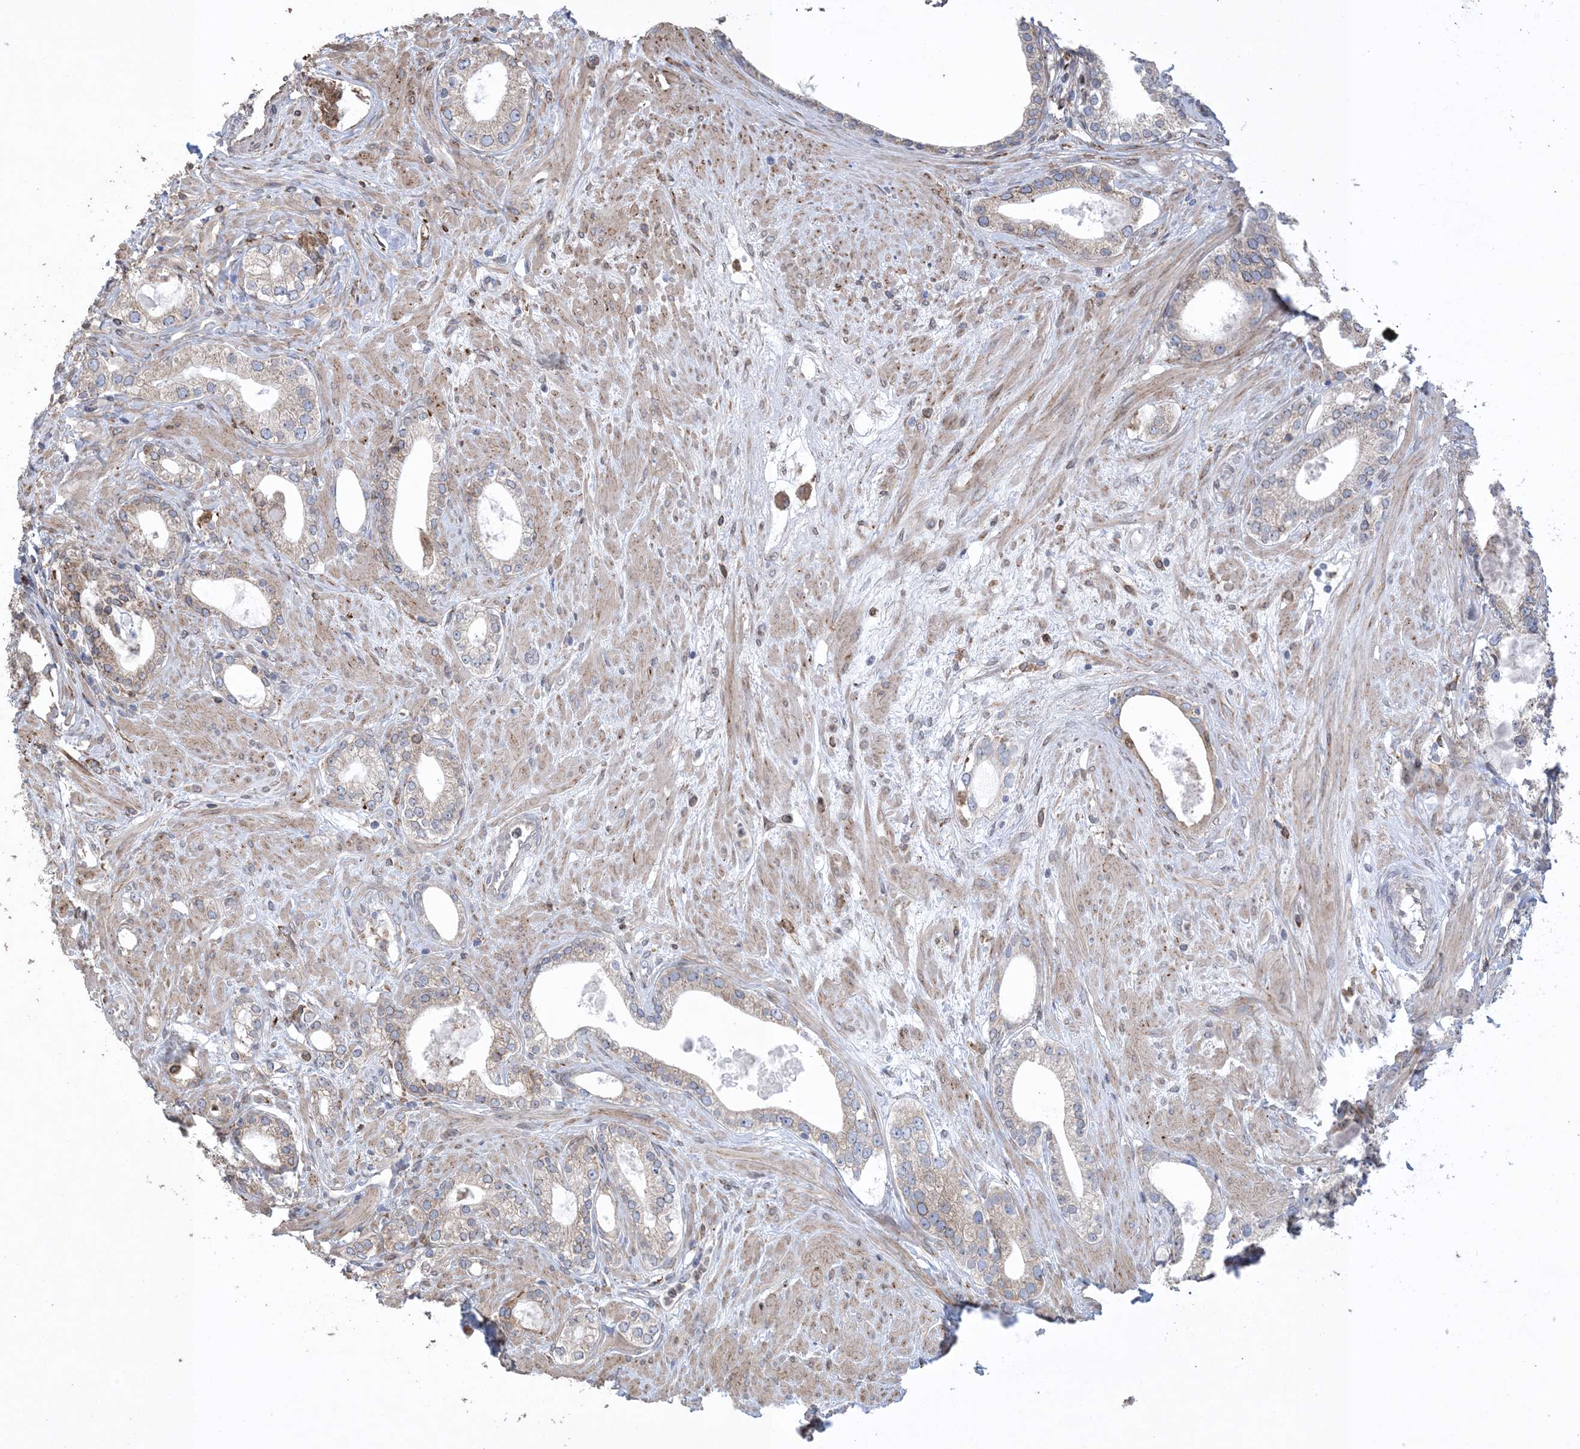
{"staining": {"intensity": "weak", "quantity": "<25%", "location": "cytoplasmic/membranous"}, "tissue": "prostate cancer", "cell_type": "Tumor cells", "image_type": "cancer", "snomed": [{"axis": "morphology", "description": "Adenocarcinoma, High grade"}, {"axis": "topography", "description": "Prostate"}], "caption": "Photomicrograph shows no protein staining in tumor cells of prostate high-grade adenocarcinoma tissue.", "gene": "SHANK1", "patient": {"sex": "male", "age": 63}}